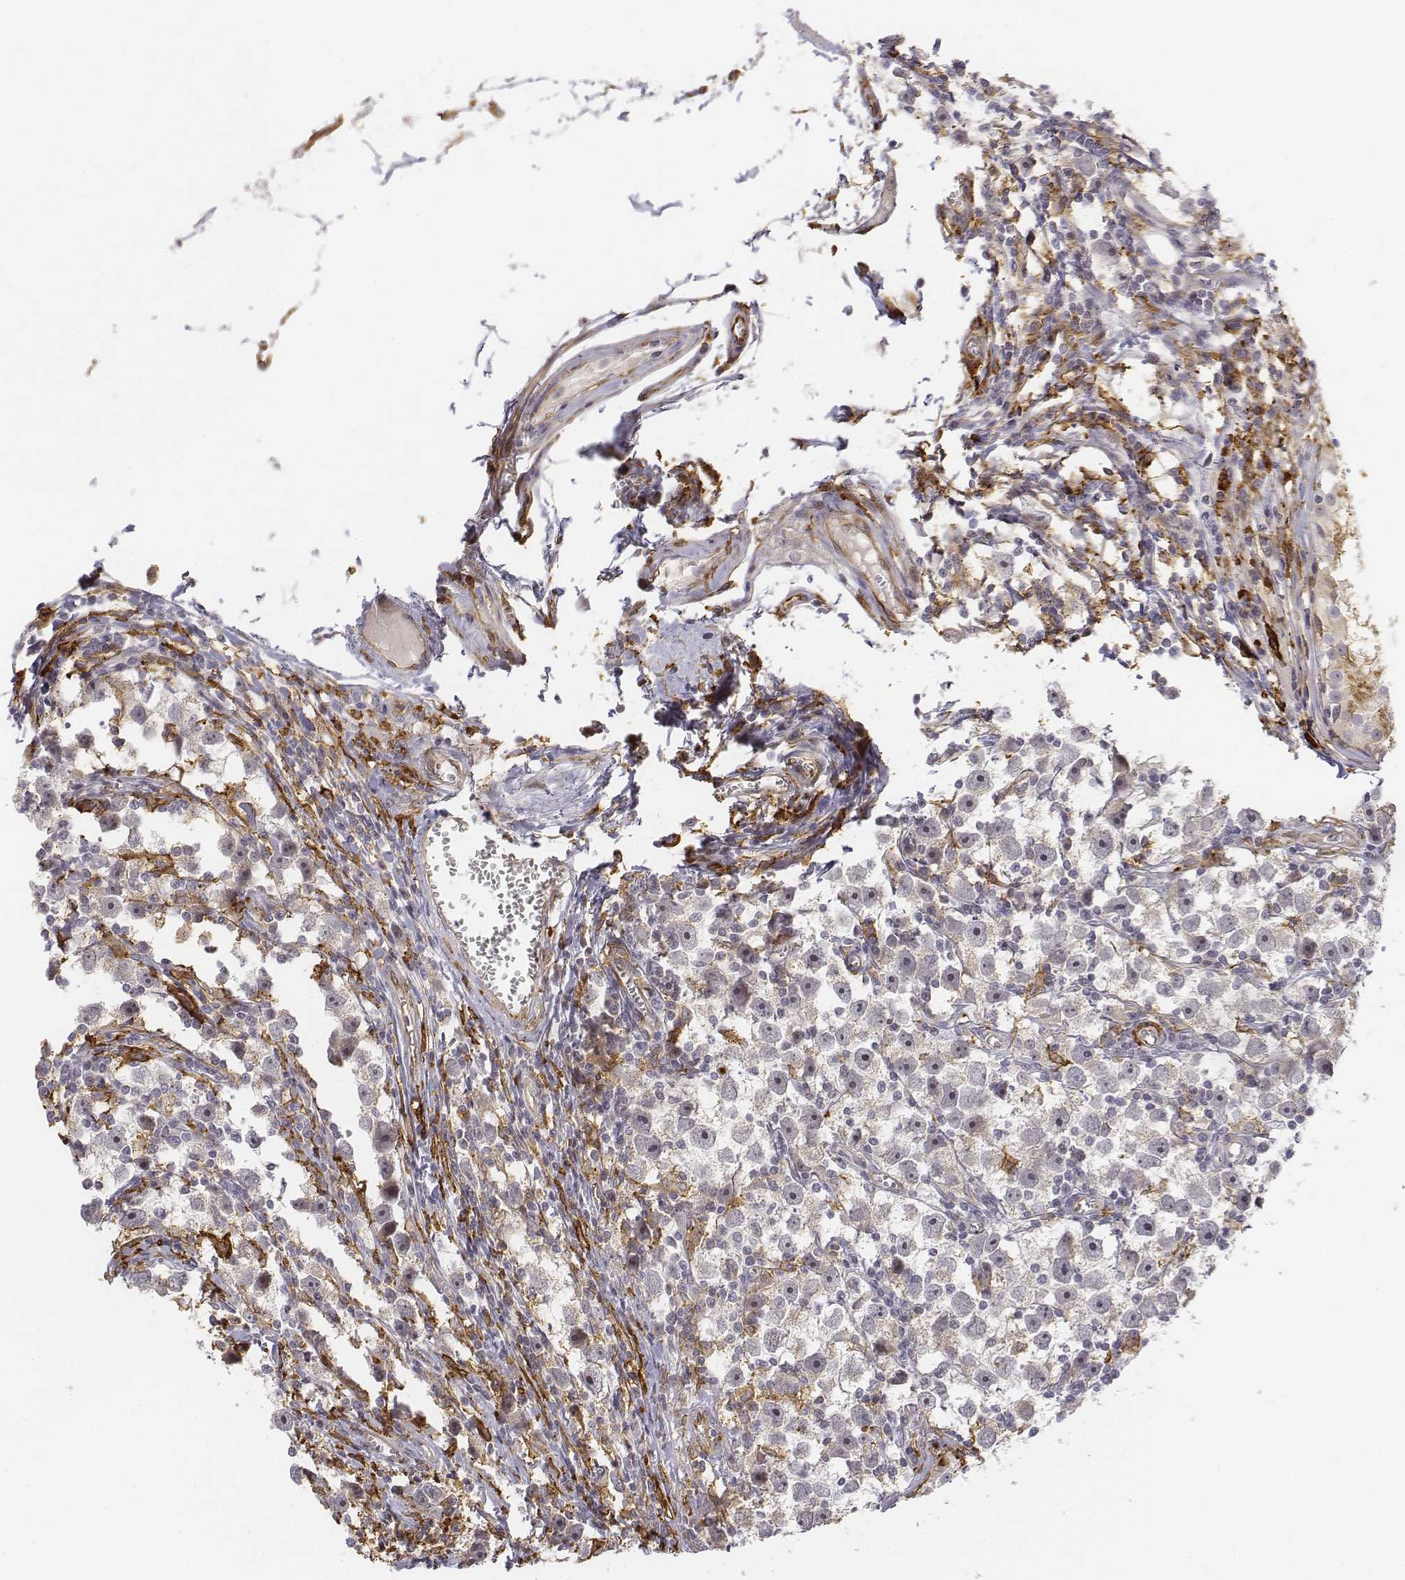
{"staining": {"intensity": "negative", "quantity": "none", "location": "none"}, "tissue": "testis cancer", "cell_type": "Tumor cells", "image_type": "cancer", "snomed": [{"axis": "morphology", "description": "Seminoma, NOS"}, {"axis": "topography", "description": "Testis"}], "caption": "Immunohistochemistry histopathology image of human testis cancer (seminoma) stained for a protein (brown), which shows no positivity in tumor cells.", "gene": "CD14", "patient": {"sex": "male", "age": 30}}